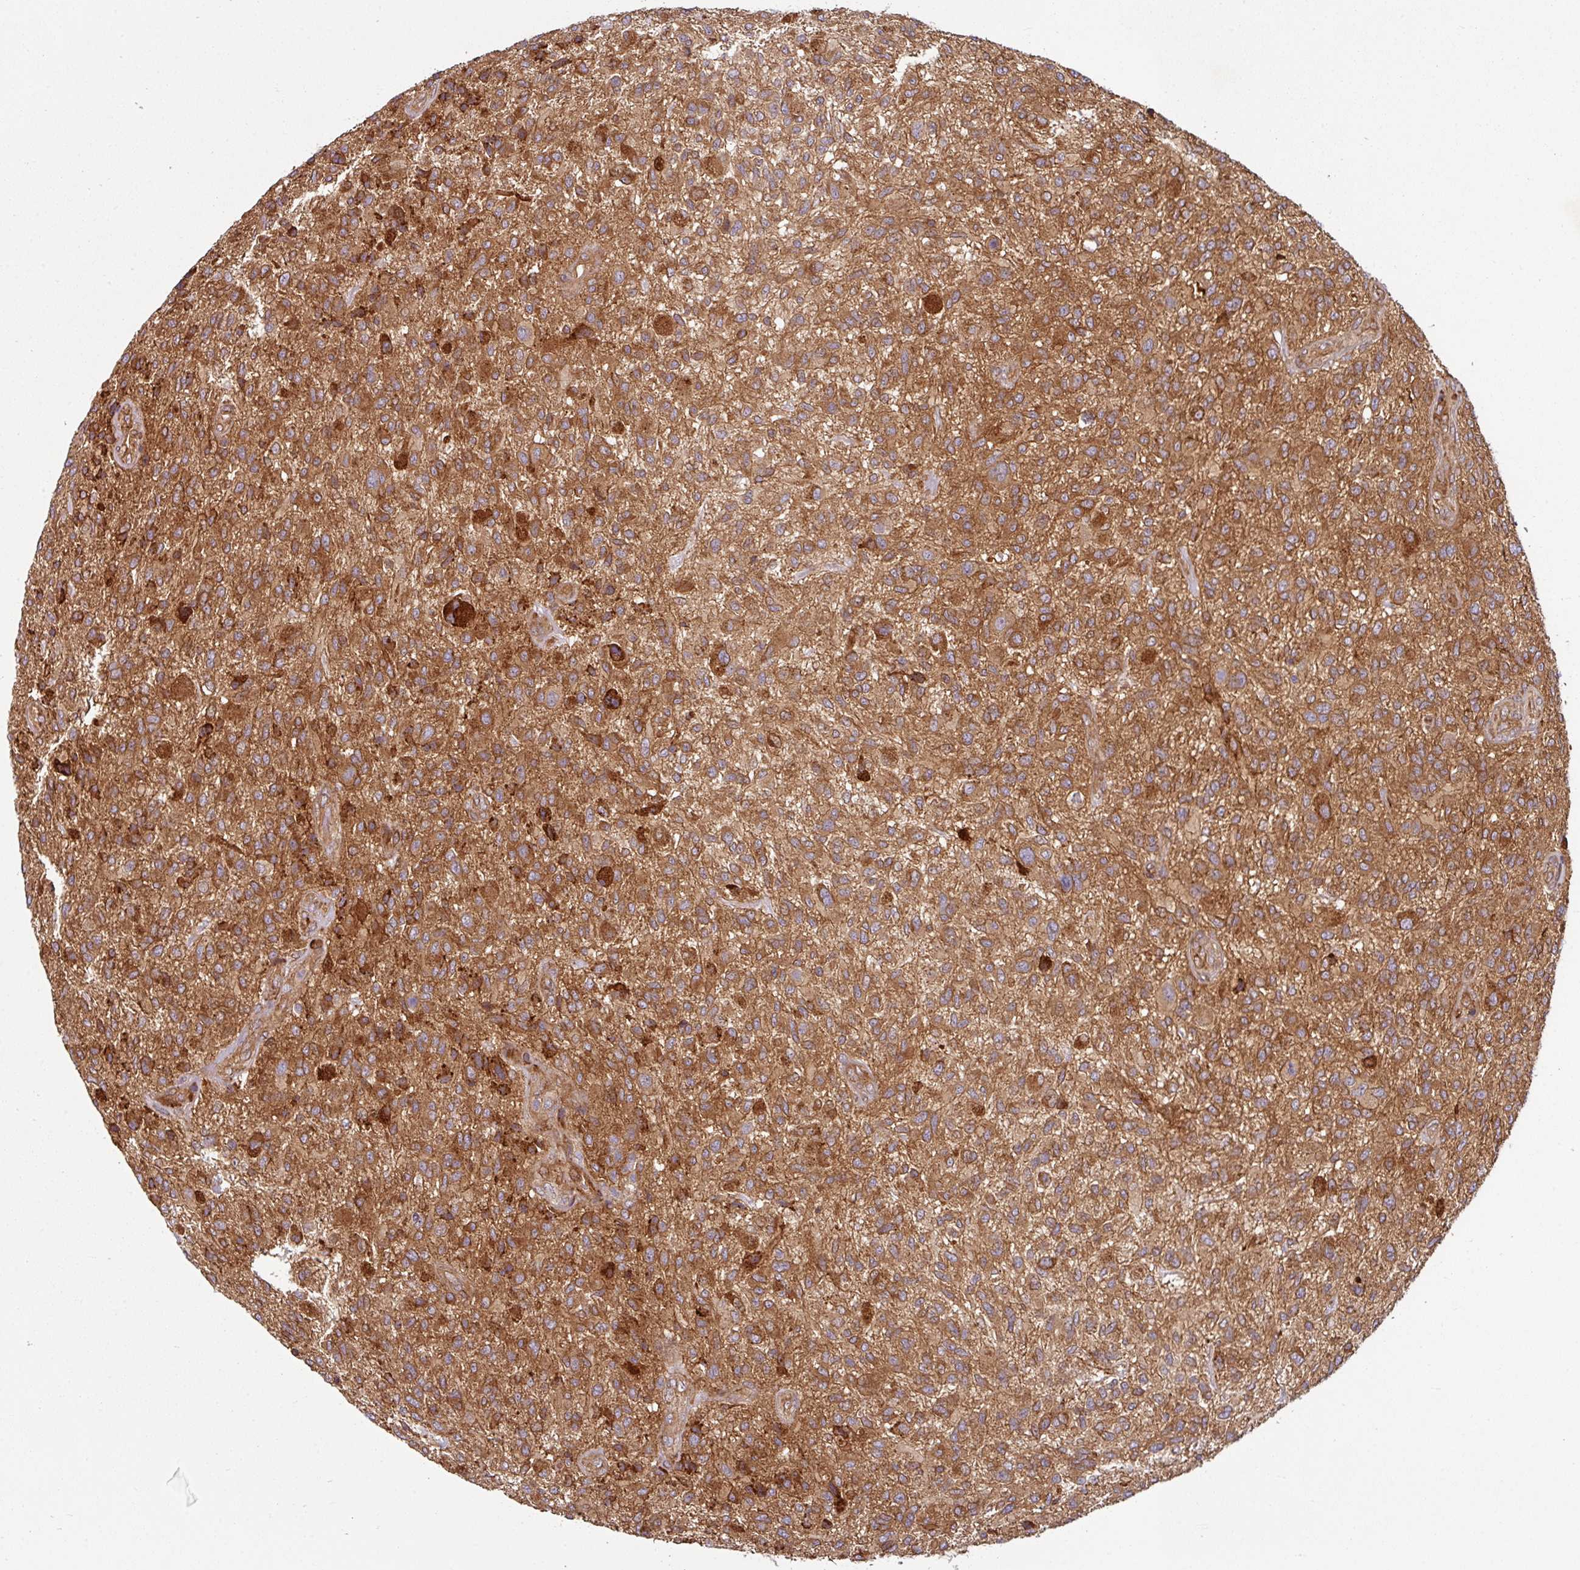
{"staining": {"intensity": "moderate", "quantity": ">75%", "location": "cytoplasmic/membranous"}, "tissue": "glioma", "cell_type": "Tumor cells", "image_type": "cancer", "snomed": [{"axis": "morphology", "description": "Glioma, malignant, High grade"}, {"axis": "topography", "description": "Brain"}], "caption": "Malignant glioma (high-grade) stained with immunohistochemistry (IHC) exhibits moderate cytoplasmic/membranous expression in about >75% of tumor cells.", "gene": "RAB5A", "patient": {"sex": "male", "age": 47}}